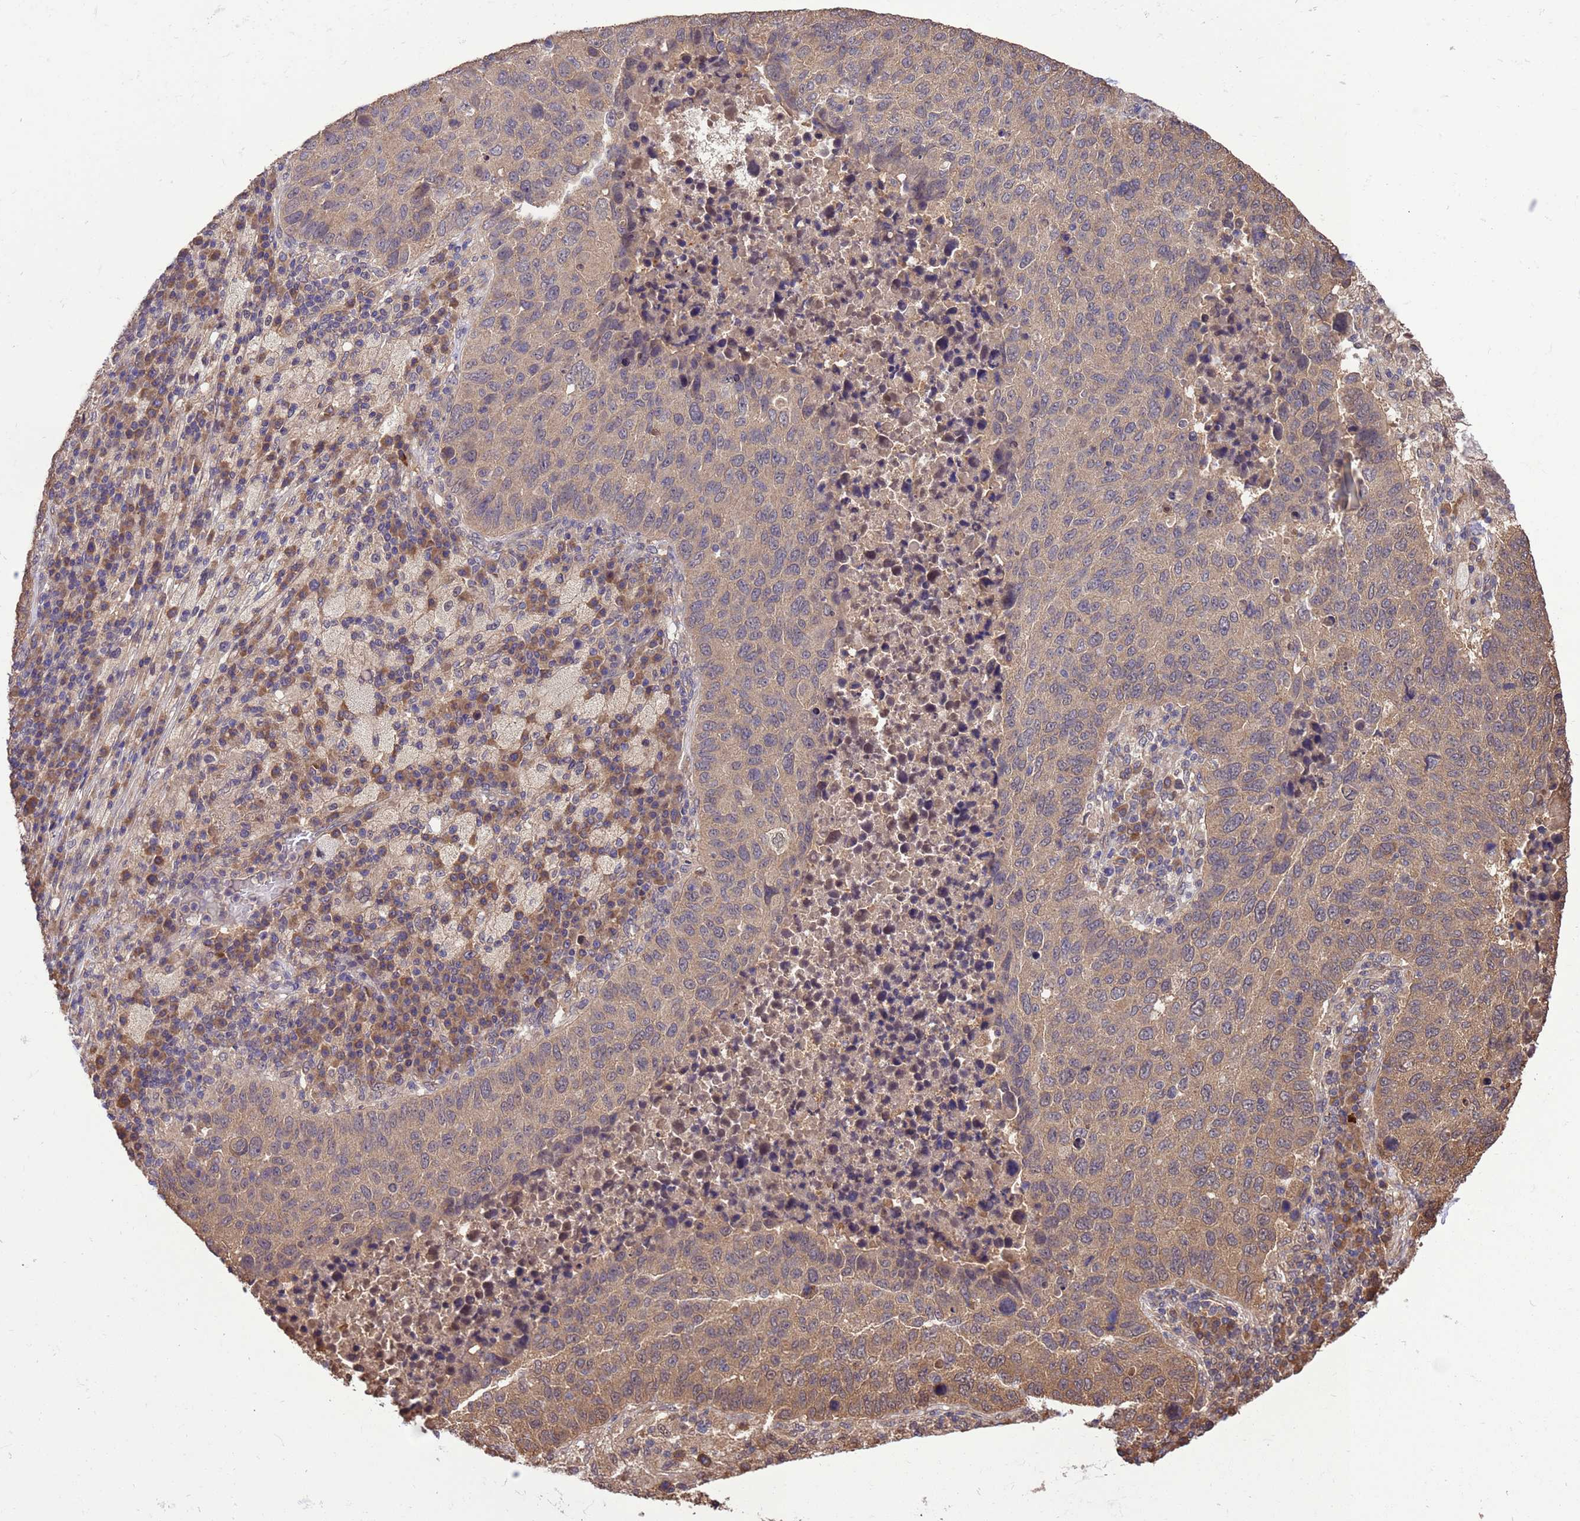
{"staining": {"intensity": "weak", "quantity": ">75%", "location": "cytoplasmic/membranous"}, "tissue": "lung cancer", "cell_type": "Tumor cells", "image_type": "cancer", "snomed": [{"axis": "morphology", "description": "Squamous cell carcinoma, NOS"}, {"axis": "topography", "description": "Lung"}], "caption": "Immunohistochemical staining of human lung cancer (squamous cell carcinoma) exhibits low levels of weak cytoplasmic/membranous staining in about >75% of tumor cells. The protein of interest is stained brown, and the nuclei are stained in blue (DAB (3,3'-diaminobenzidine) IHC with brightfield microscopy, high magnification).", "gene": "ZFP69B", "patient": {"sex": "male", "age": 73}}